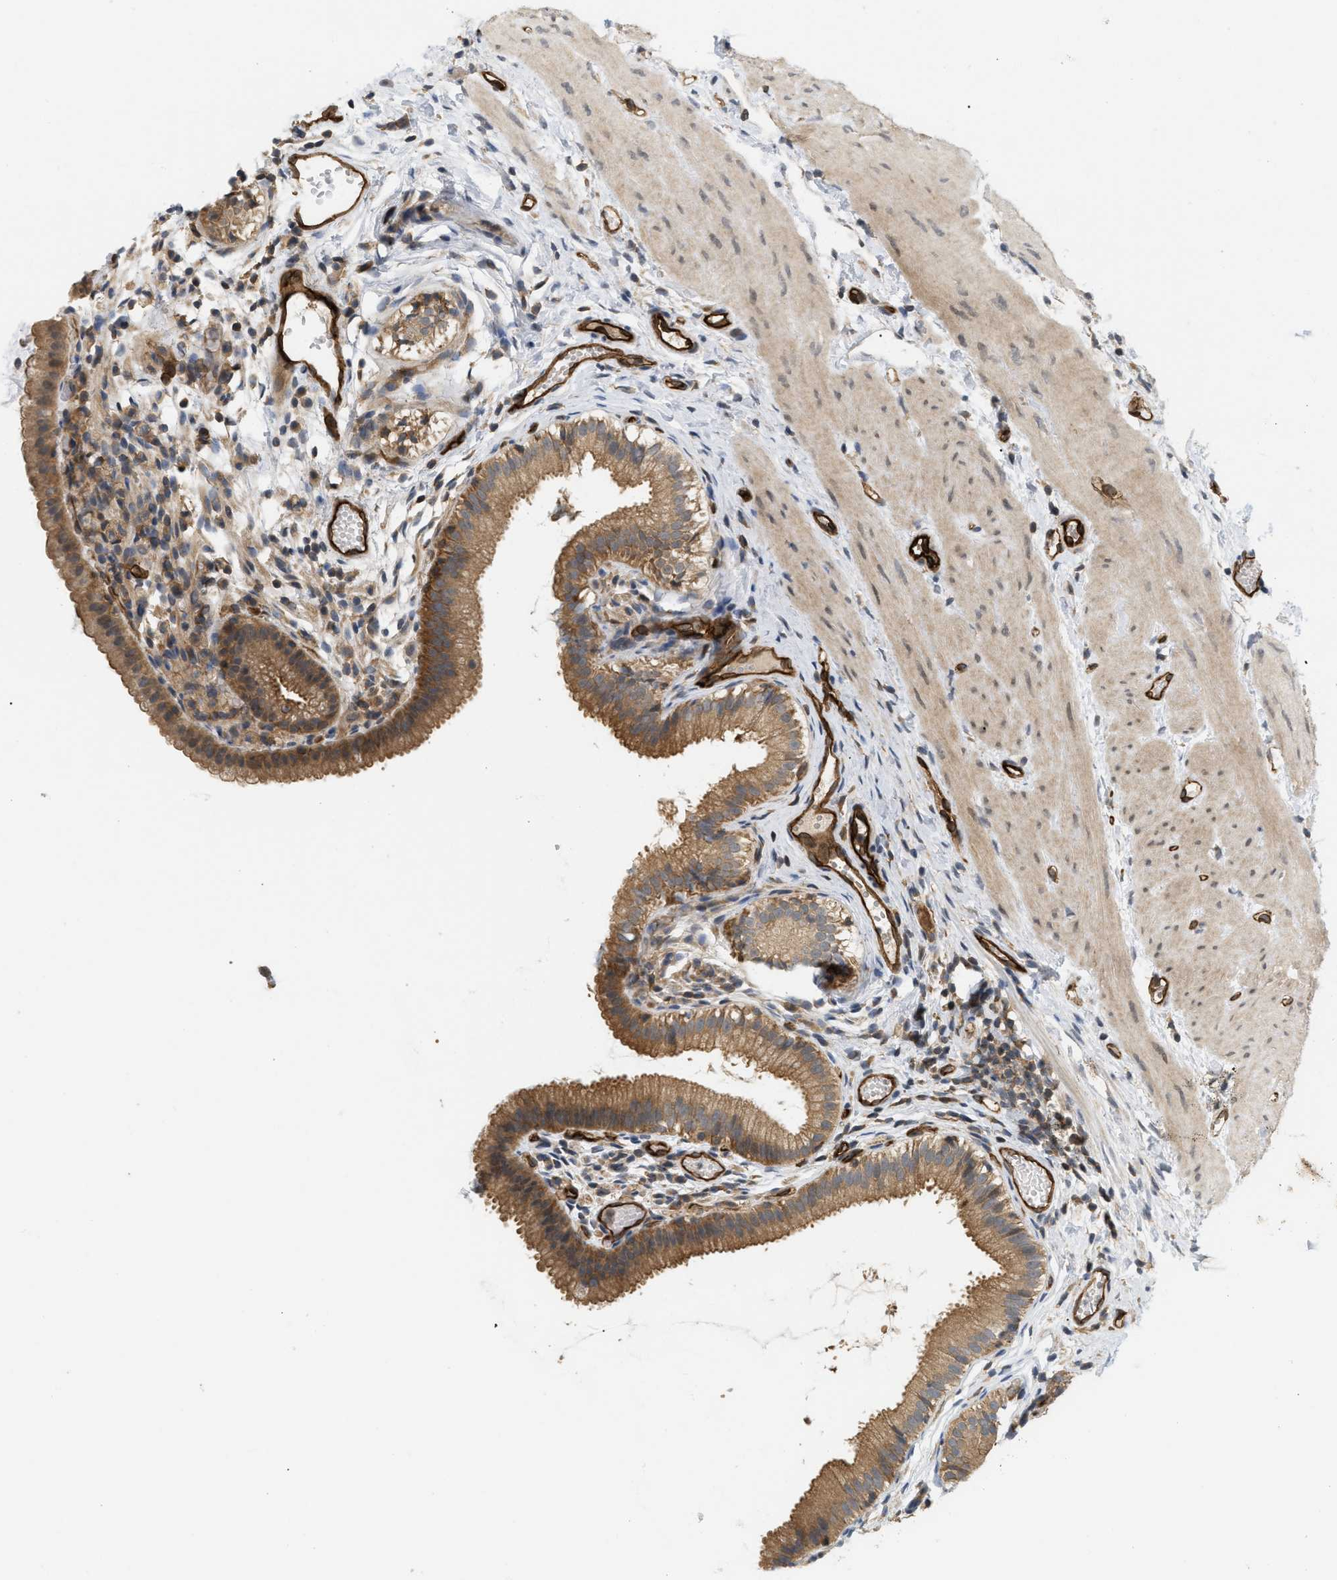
{"staining": {"intensity": "moderate", "quantity": ">75%", "location": "cytoplasmic/membranous,nuclear"}, "tissue": "gallbladder", "cell_type": "Glandular cells", "image_type": "normal", "snomed": [{"axis": "morphology", "description": "Normal tissue, NOS"}, {"axis": "topography", "description": "Gallbladder"}], "caption": "Immunohistochemistry histopathology image of normal gallbladder stained for a protein (brown), which displays medium levels of moderate cytoplasmic/membranous,nuclear staining in about >75% of glandular cells.", "gene": "PALMD", "patient": {"sex": "female", "age": 26}}